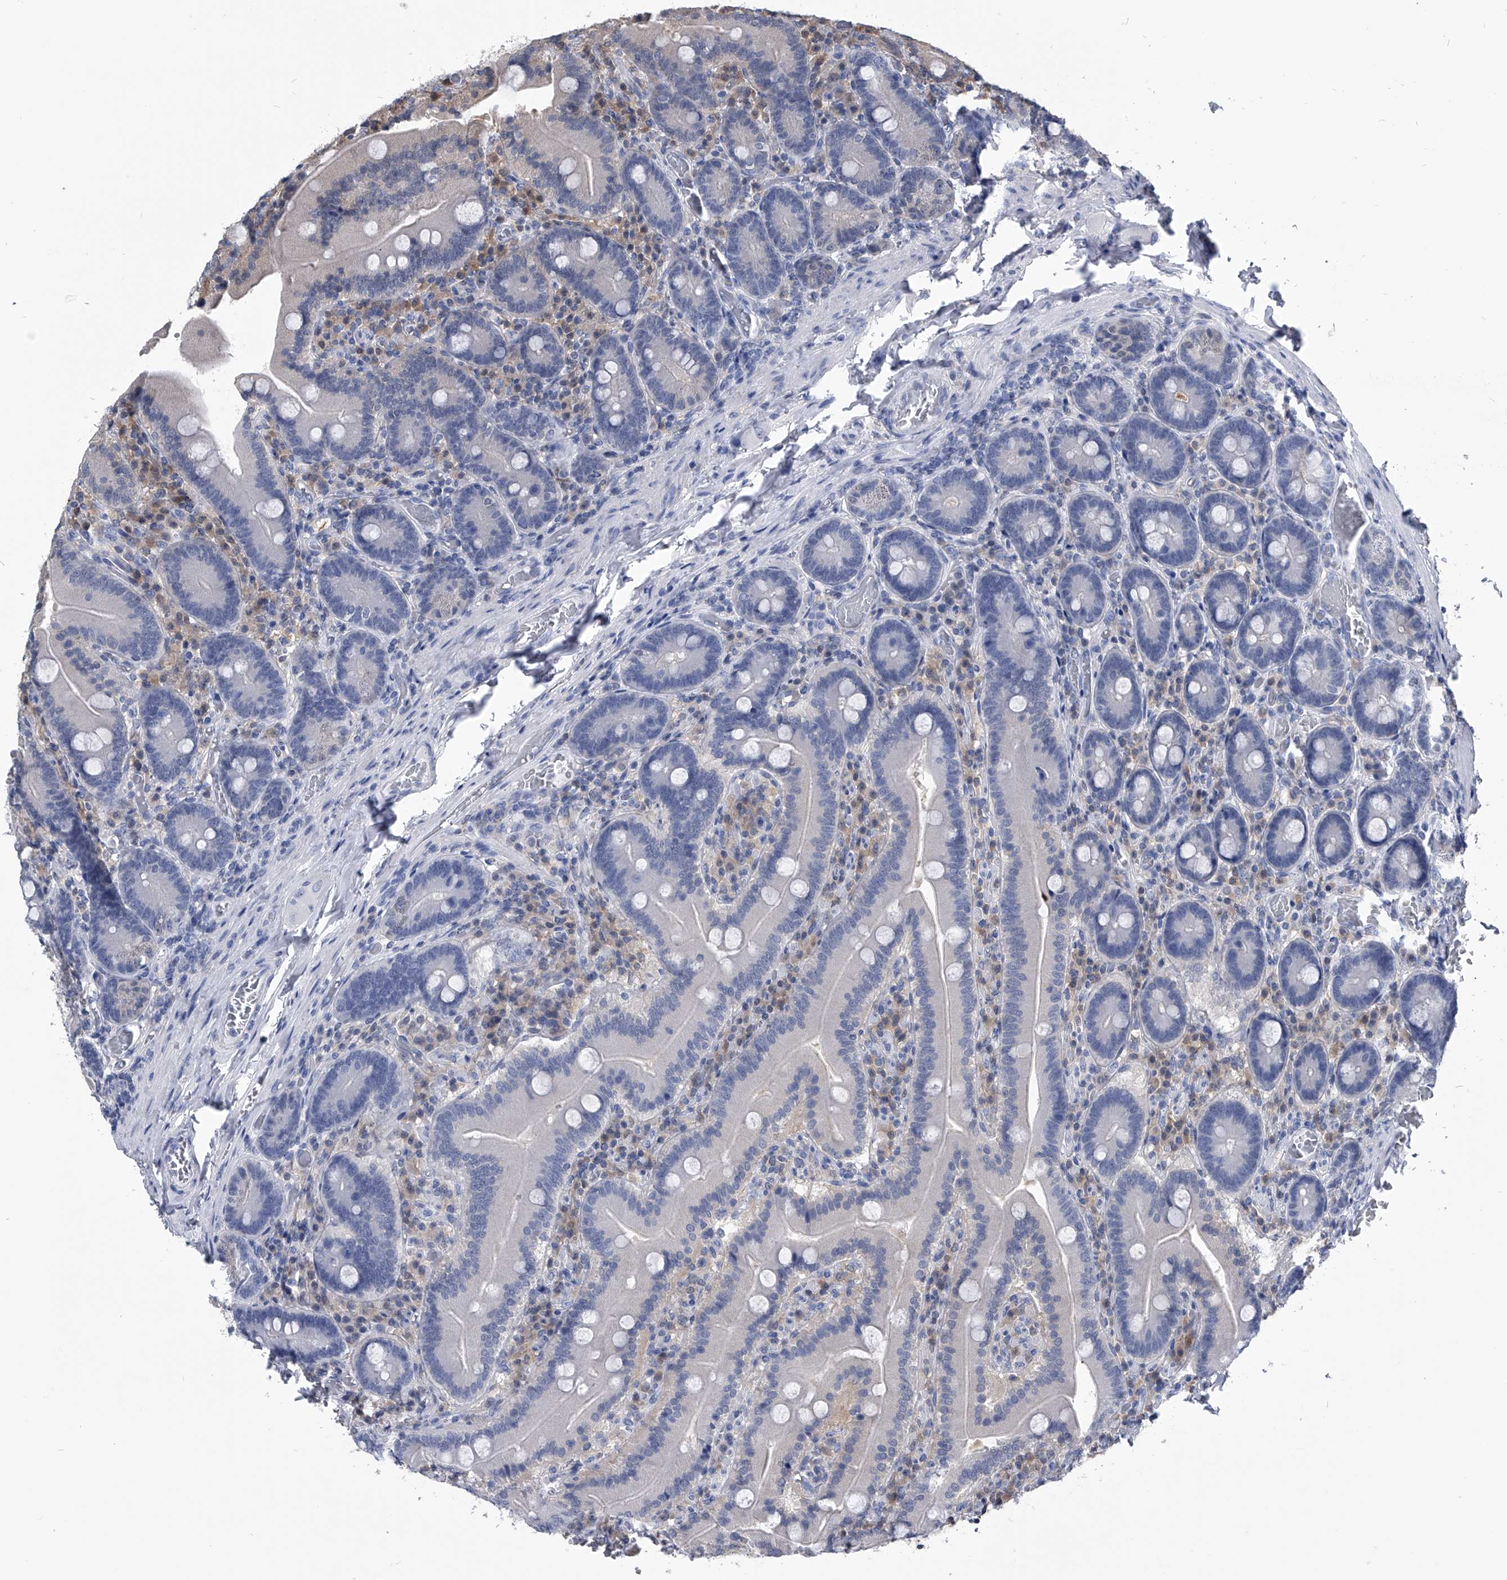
{"staining": {"intensity": "negative", "quantity": "none", "location": "none"}, "tissue": "duodenum", "cell_type": "Glandular cells", "image_type": "normal", "snomed": [{"axis": "morphology", "description": "Normal tissue, NOS"}, {"axis": "topography", "description": "Duodenum"}], "caption": "Immunohistochemical staining of benign duodenum reveals no significant positivity in glandular cells. (Brightfield microscopy of DAB IHC at high magnification).", "gene": "PDXK", "patient": {"sex": "female", "age": 62}}